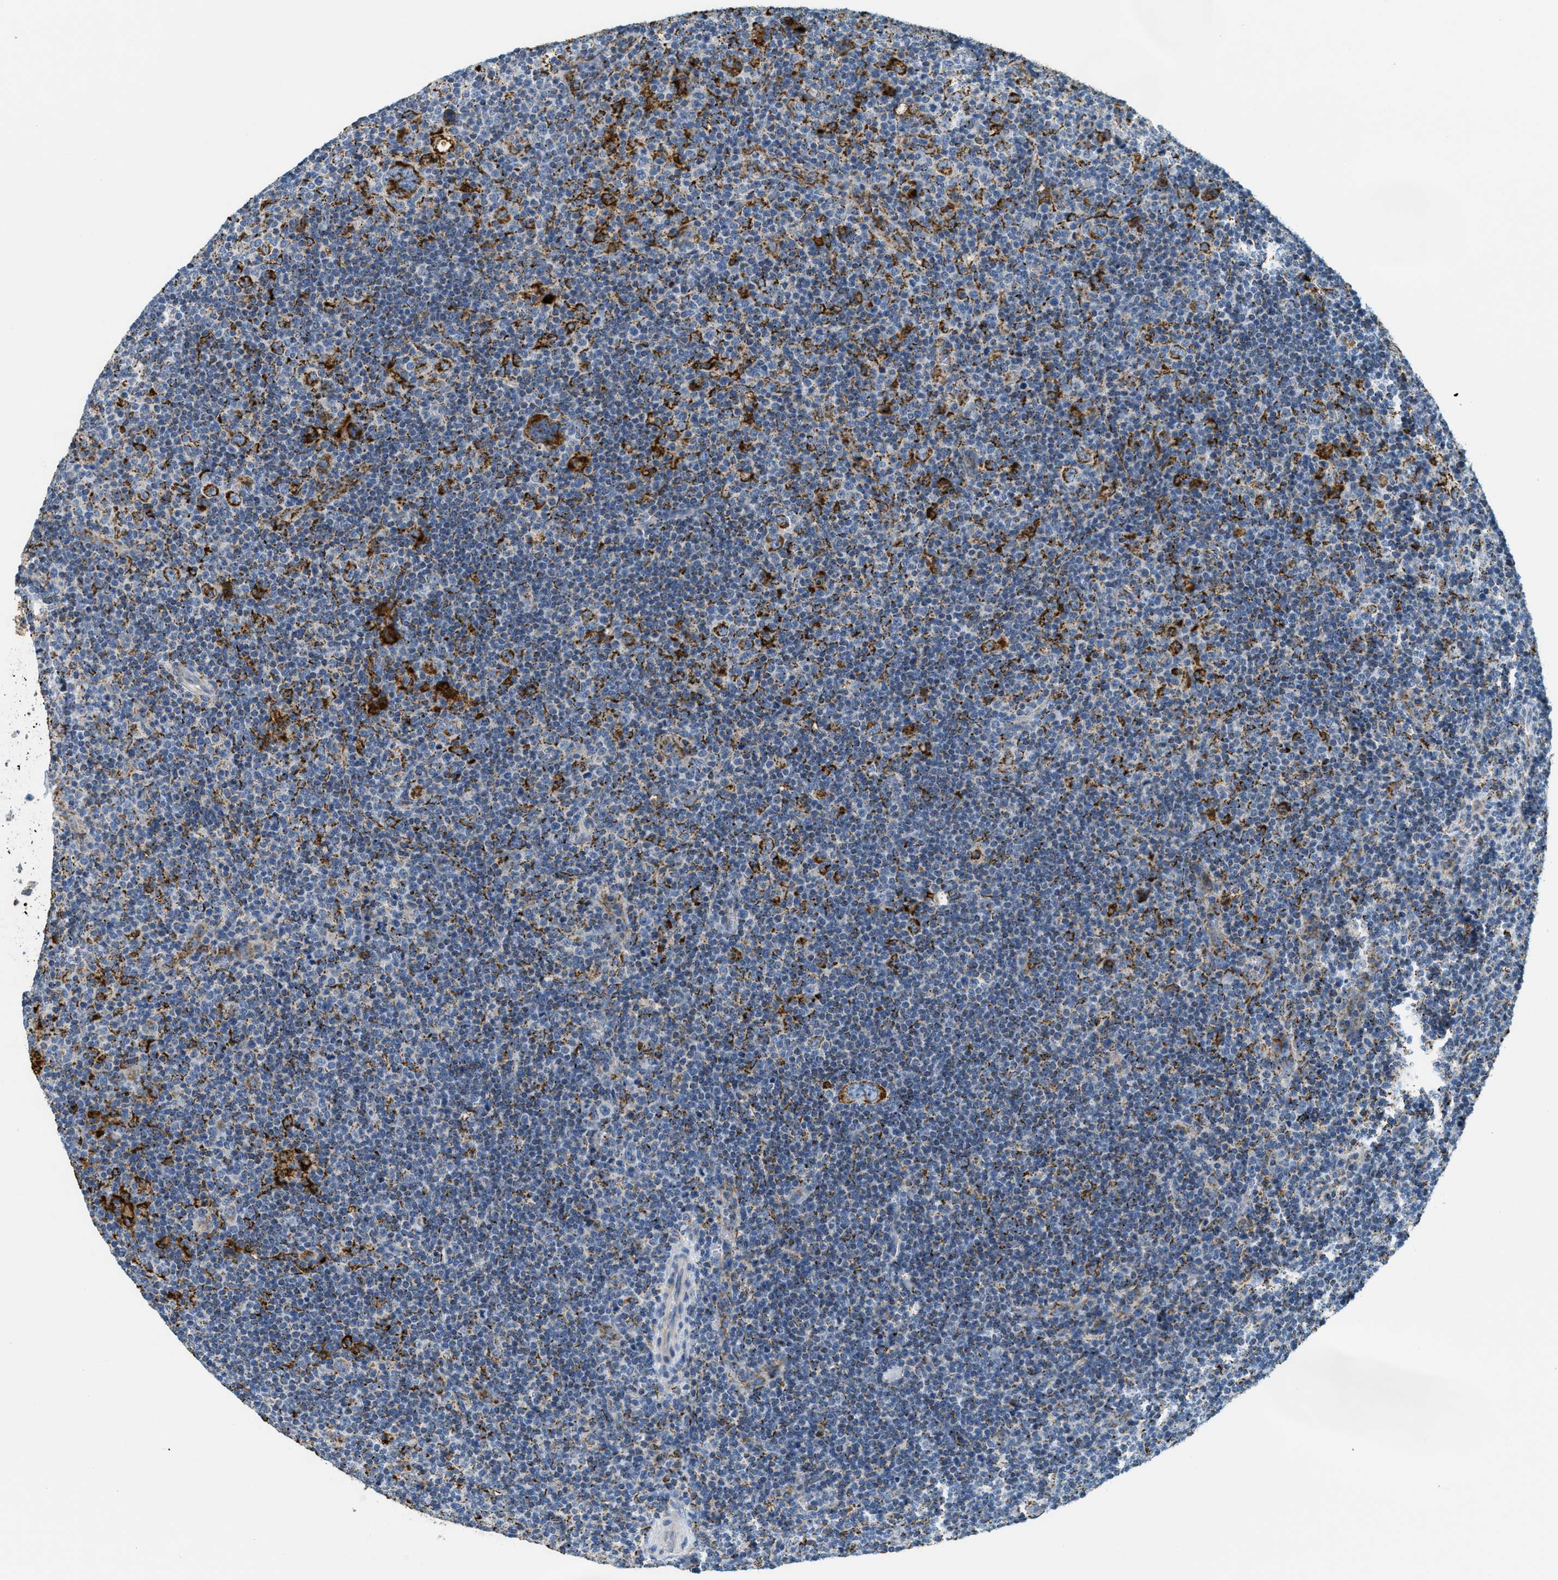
{"staining": {"intensity": "moderate", "quantity": "<25%", "location": "cytoplasmic/membranous"}, "tissue": "lymphoma", "cell_type": "Tumor cells", "image_type": "cancer", "snomed": [{"axis": "morphology", "description": "Hodgkin's disease, NOS"}, {"axis": "topography", "description": "Lymph node"}], "caption": "A high-resolution histopathology image shows IHC staining of lymphoma, which reveals moderate cytoplasmic/membranous positivity in about <25% of tumor cells. The staining is performed using DAB (3,3'-diaminobenzidine) brown chromogen to label protein expression. The nuclei are counter-stained blue using hematoxylin.", "gene": "HLCS", "patient": {"sex": "female", "age": 57}}